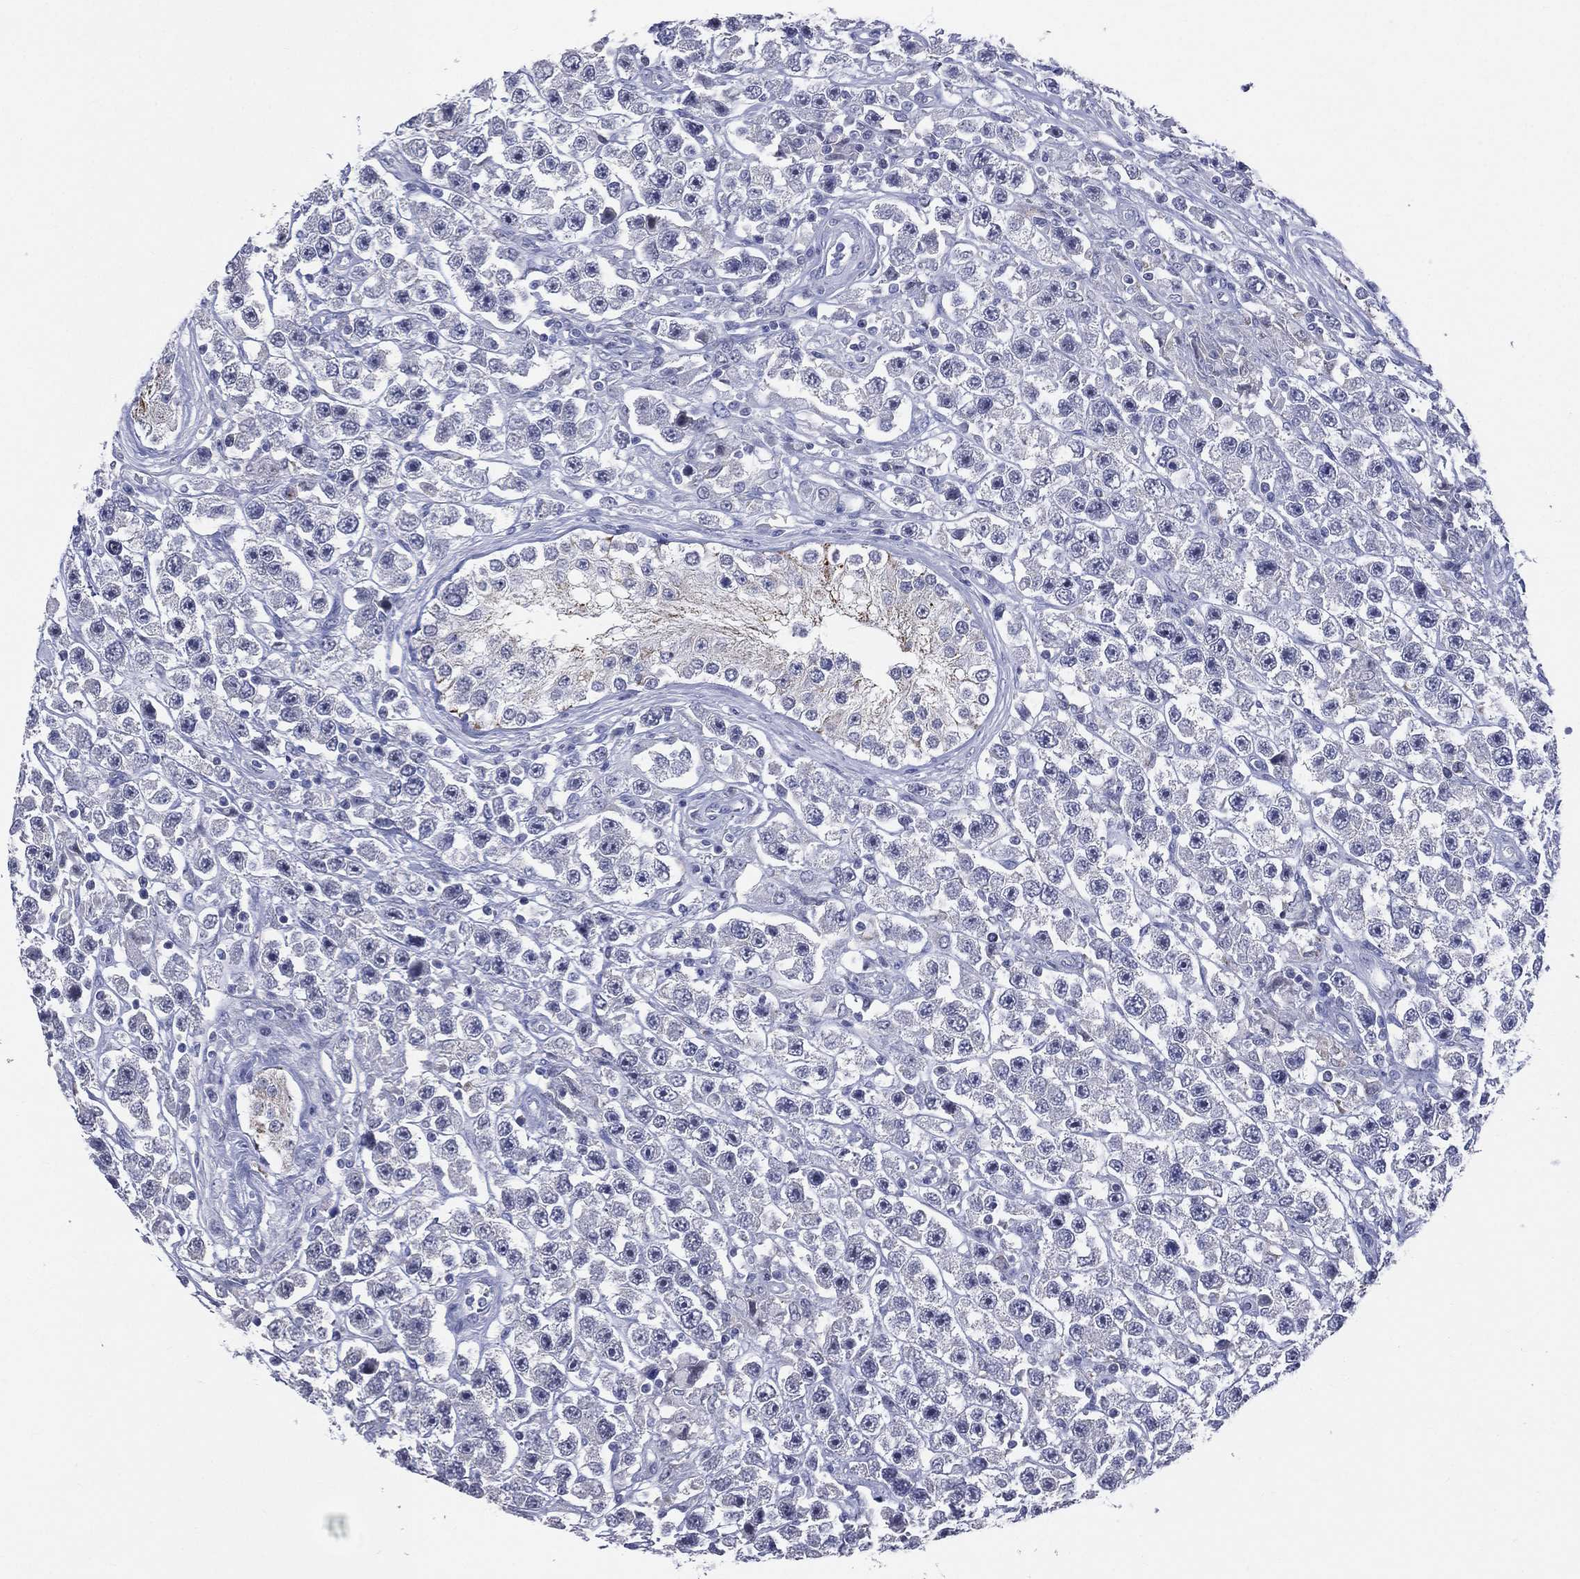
{"staining": {"intensity": "negative", "quantity": "none", "location": "none"}, "tissue": "testis cancer", "cell_type": "Tumor cells", "image_type": "cancer", "snomed": [{"axis": "morphology", "description": "Seminoma, NOS"}, {"axis": "topography", "description": "Testis"}], "caption": "The histopathology image reveals no staining of tumor cells in testis cancer (seminoma).", "gene": "AKAP3", "patient": {"sex": "male", "age": 45}}